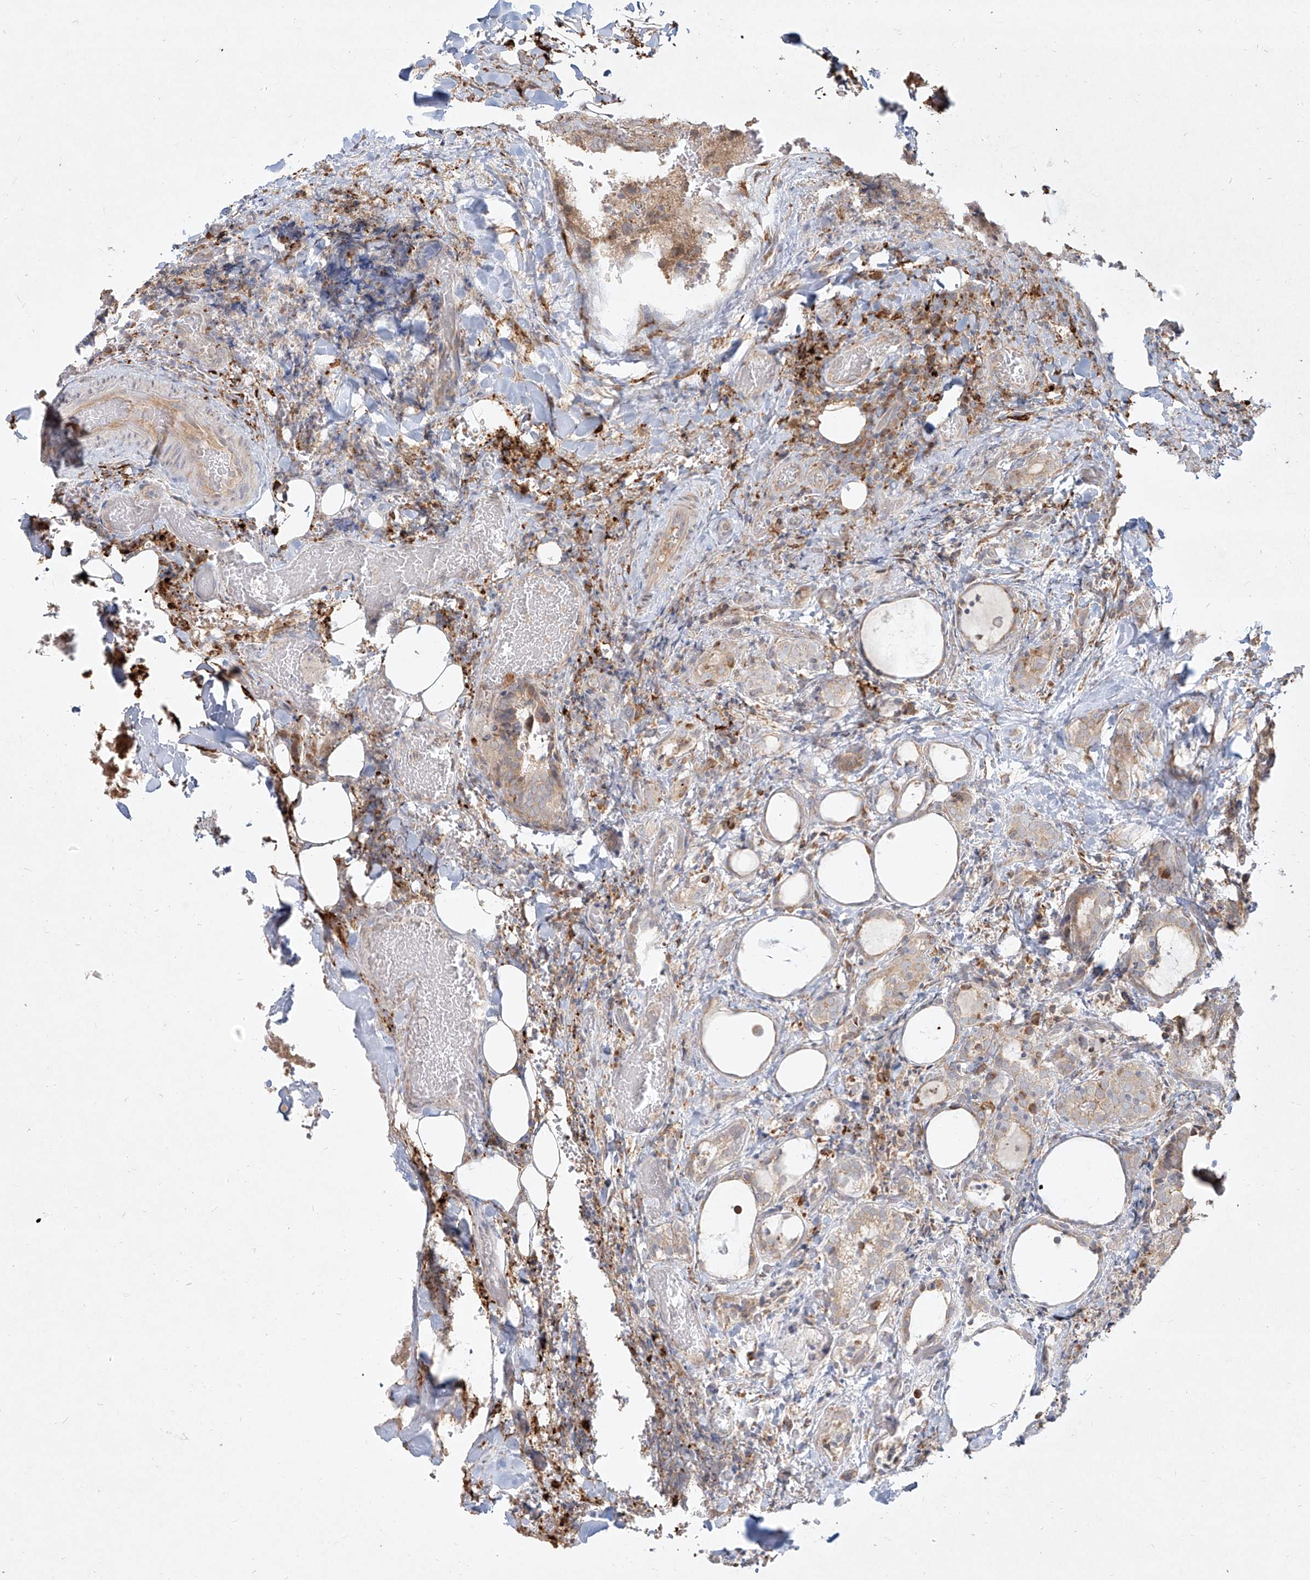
{"staining": {"intensity": "weak", "quantity": "<25%", "location": "cytoplasmic/membranous"}, "tissue": "thyroid cancer", "cell_type": "Tumor cells", "image_type": "cancer", "snomed": [{"axis": "morphology", "description": "Normal tissue, NOS"}, {"axis": "morphology", "description": "Papillary adenocarcinoma, NOS"}, {"axis": "topography", "description": "Thyroid gland"}], "caption": "Immunohistochemistry (IHC) of human thyroid cancer displays no staining in tumor cells.", "gene": "CD209", "patient": {"sex": "female", "age": 30}}